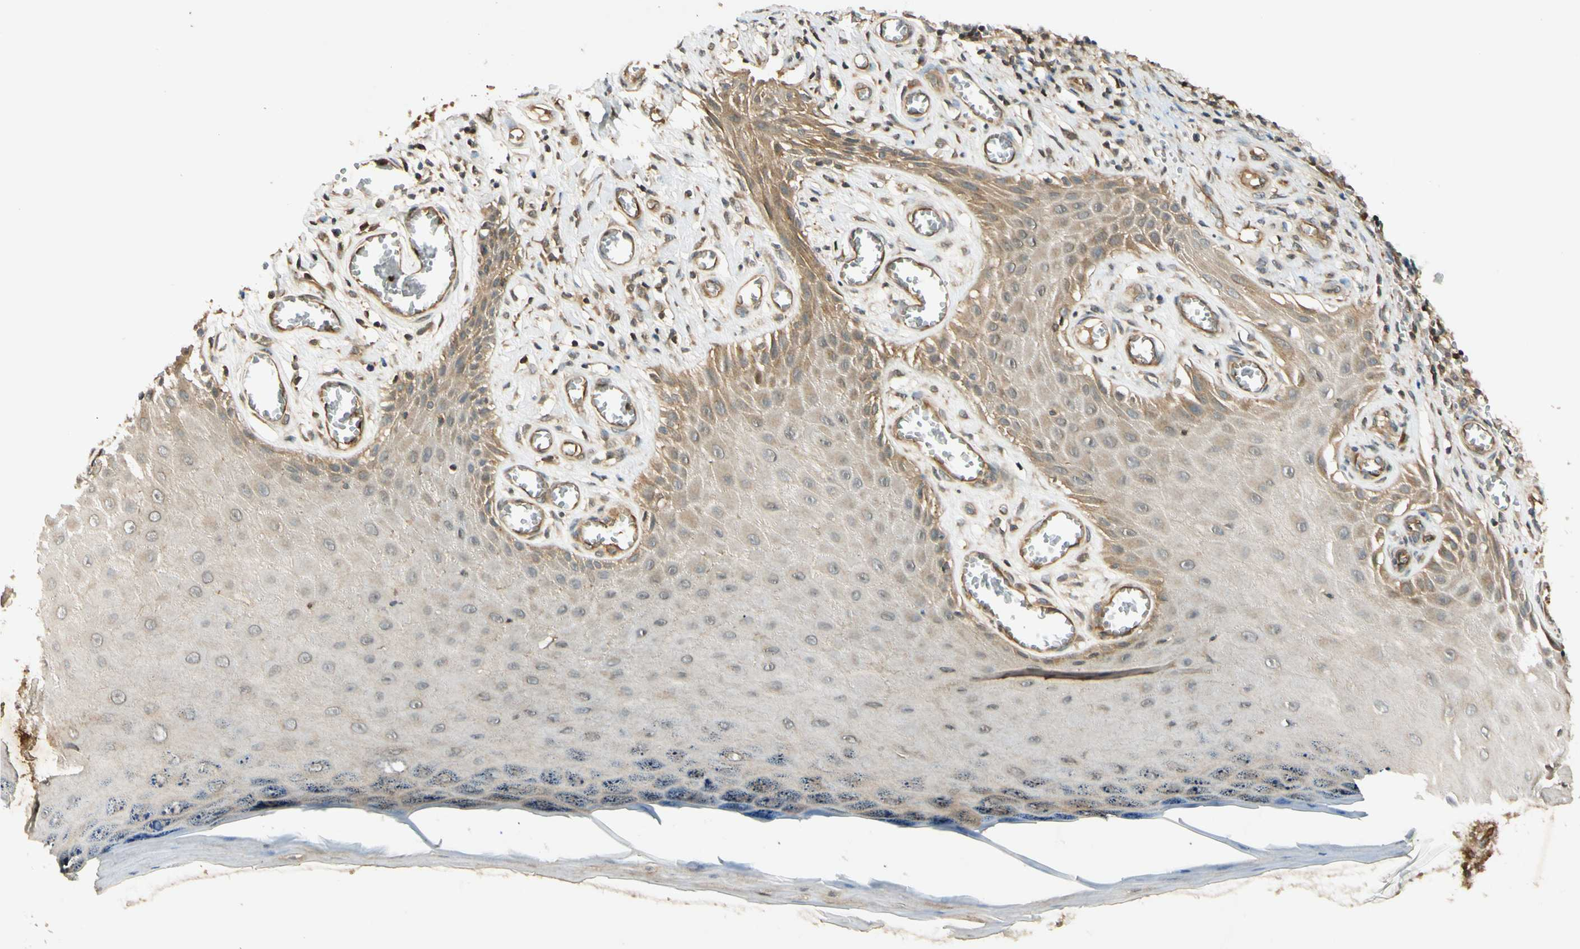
{"staining": {"intensity": "moderate", "quantity": "25%-75%", "location": "cytoplasmic/membranous"}, "tissue": "skin cancer", "cell_type": "Tumor cells", "image_type": "cancer", "snomed": [{"axis": "morphology", "description": "Squamous cell carcinoma, NOS"}, {"axis": "topography", "description": "Skin"}], "caption": "Protein staining shows moderate cytoplasmic/membranous expression in about 25%-75% of tumor cells in skin cancer (squamous cell carcinoma). (IHC, brightfield microscopy, high magnification).", "gene": "EPHA8", "patient": {"sex": "female", "age": 73}}